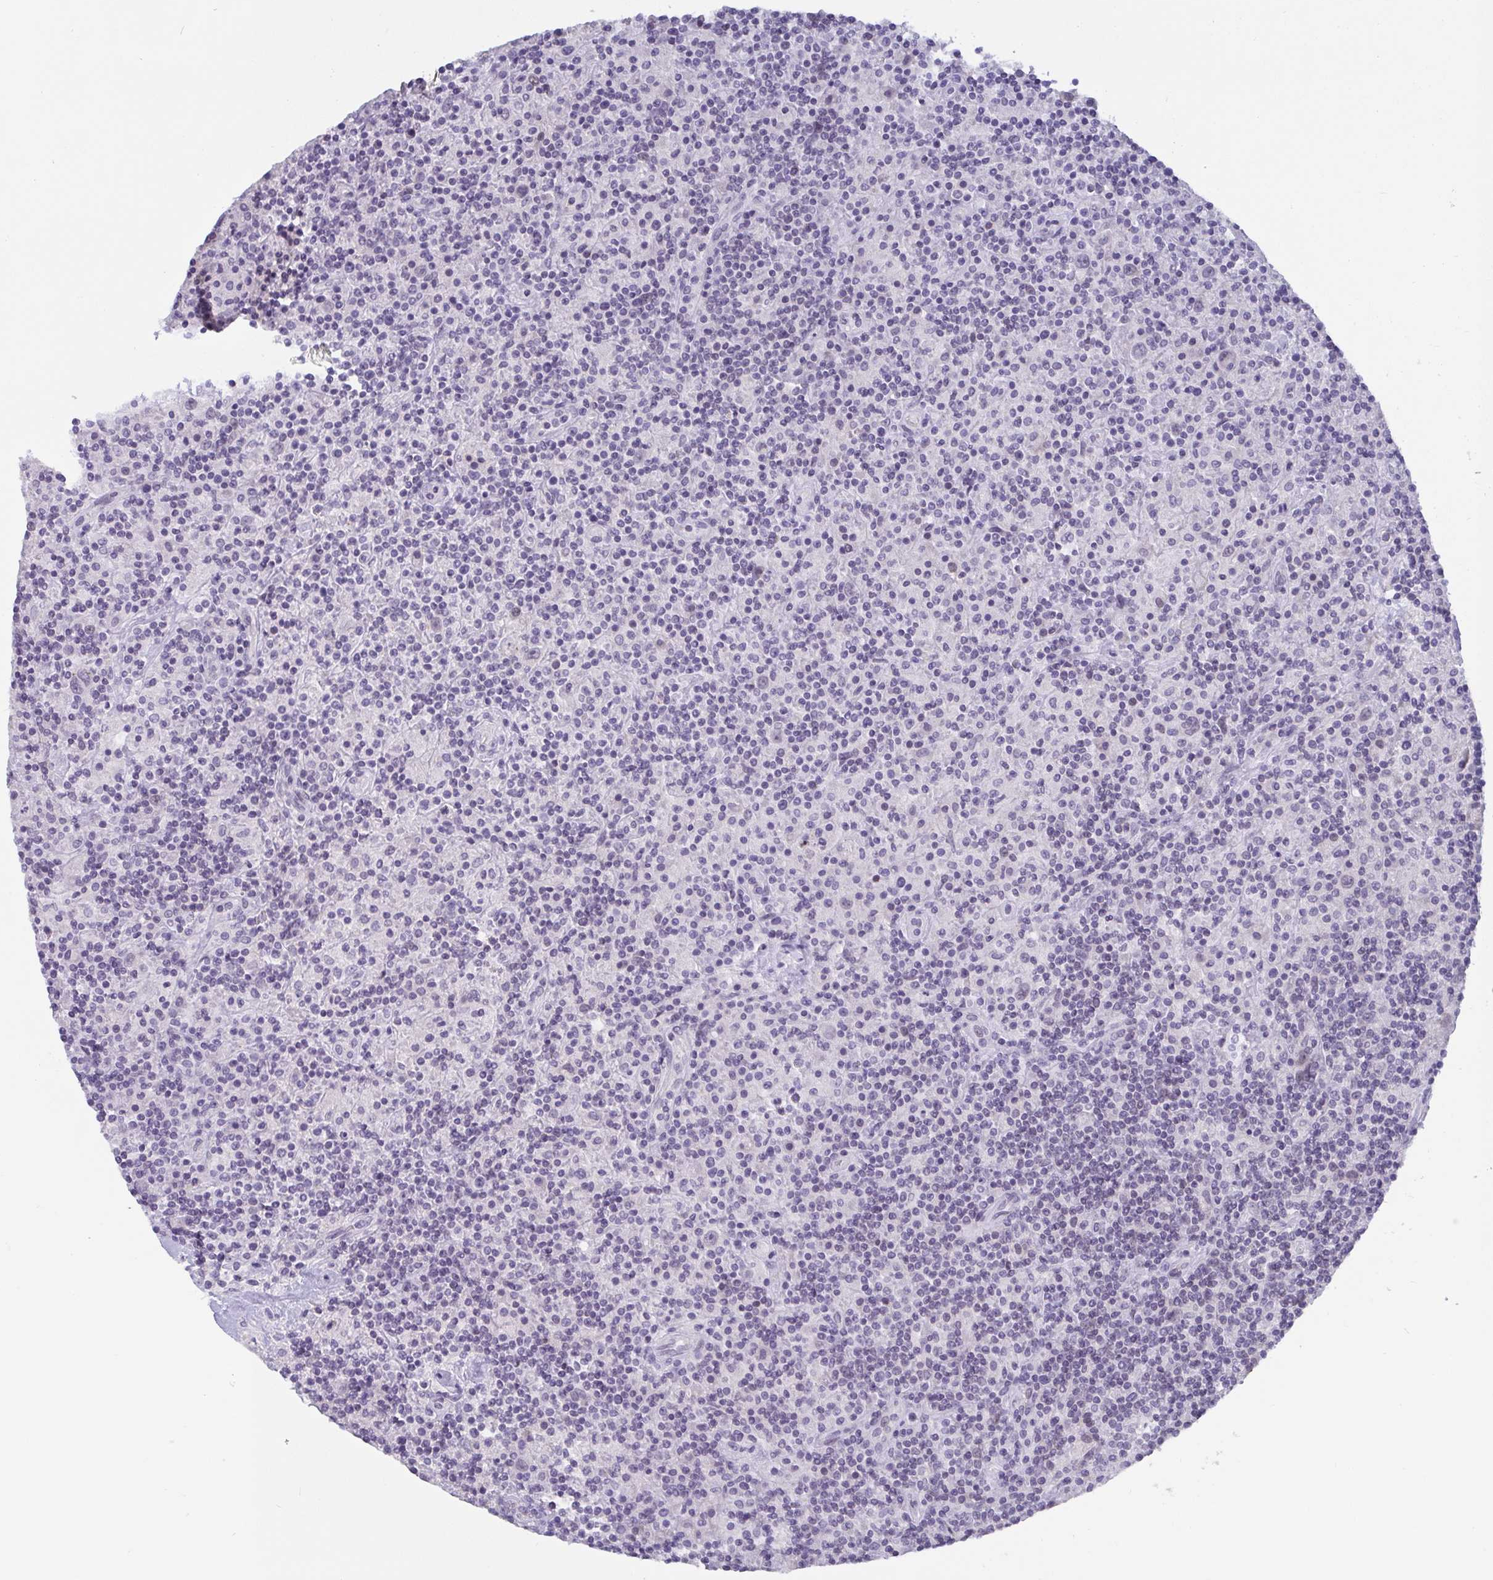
{"staining": {"intensity": "negative", "quantity": "none", "location": "none"}, "tissue": "lymphoma", "cell_type": "Tumor cells", "image_type": "cancer", "snomed": [{"axis": "morphology", "description": "Hodgkin's disease, NOS"}, {"axis": "topography", "description": "Lymph node"}], "caption": "This is a histopathology image of immunohistochemistry (IHC) staining of lymphoma, which shows no staining in tumor cells. (Immunohistochemistry (ihc), brightfield microscopy, high magnification).", "gene": "BMAL2", "patient": {"sex": "male", "age": 70}}